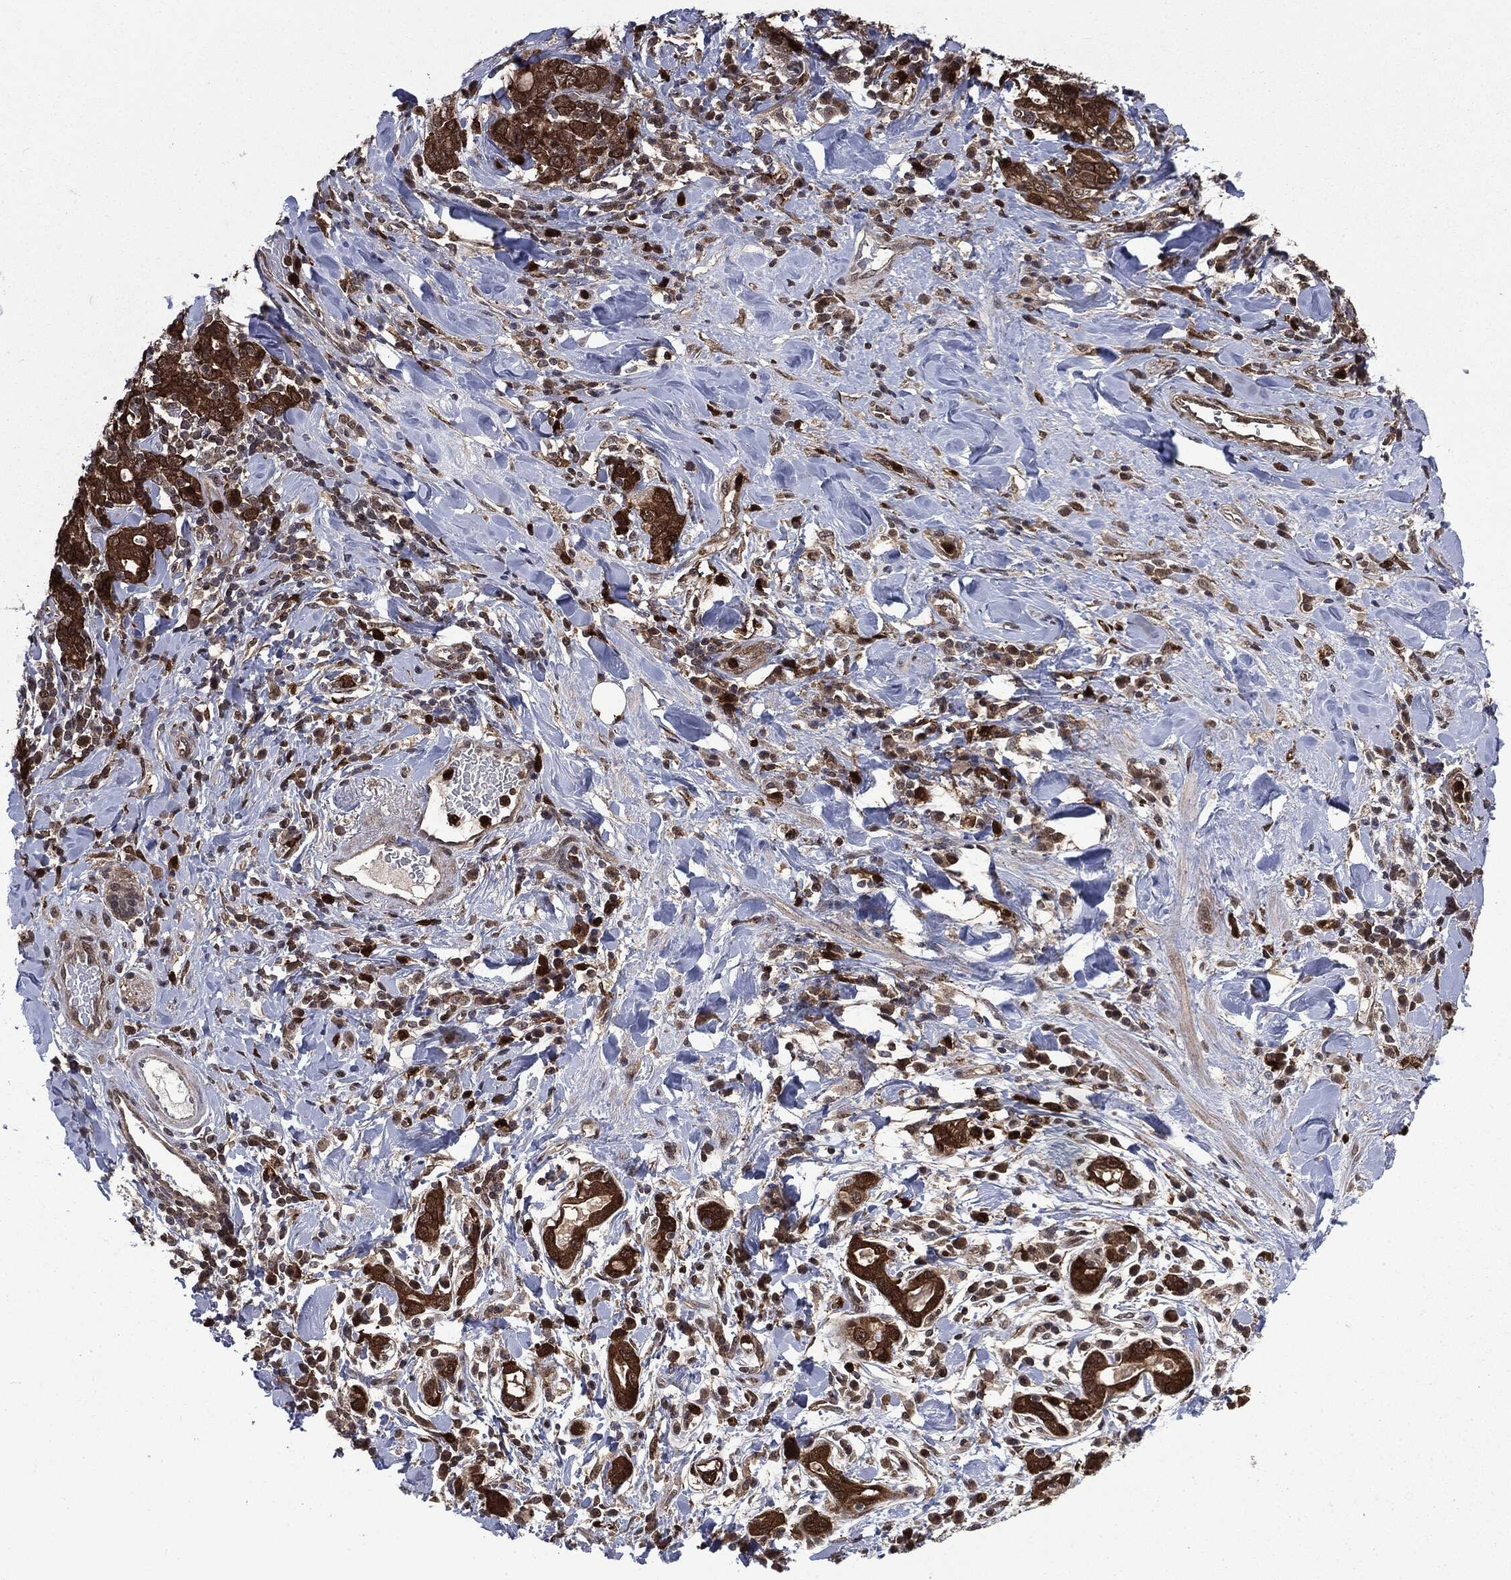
{"staining": {"intensity": "strong", "quantity": ">75%", "location": "cytoplasmic/membranous"}, "tissue": "stomach cancer", "cell_type": "Tumor cells", "image_type": "cancer", "snomed": [{"axis": "morphology", "description": "Adenocarcinoma, NOS"}, {"axis": "topography", "description": "Stomach"}], "caption": "Adenocarcinoma (stomach) stained with a protein marker displays strong staining in tumor cells.", "gene": "GPI", "patient": {"sex": "male", "age": 79}}